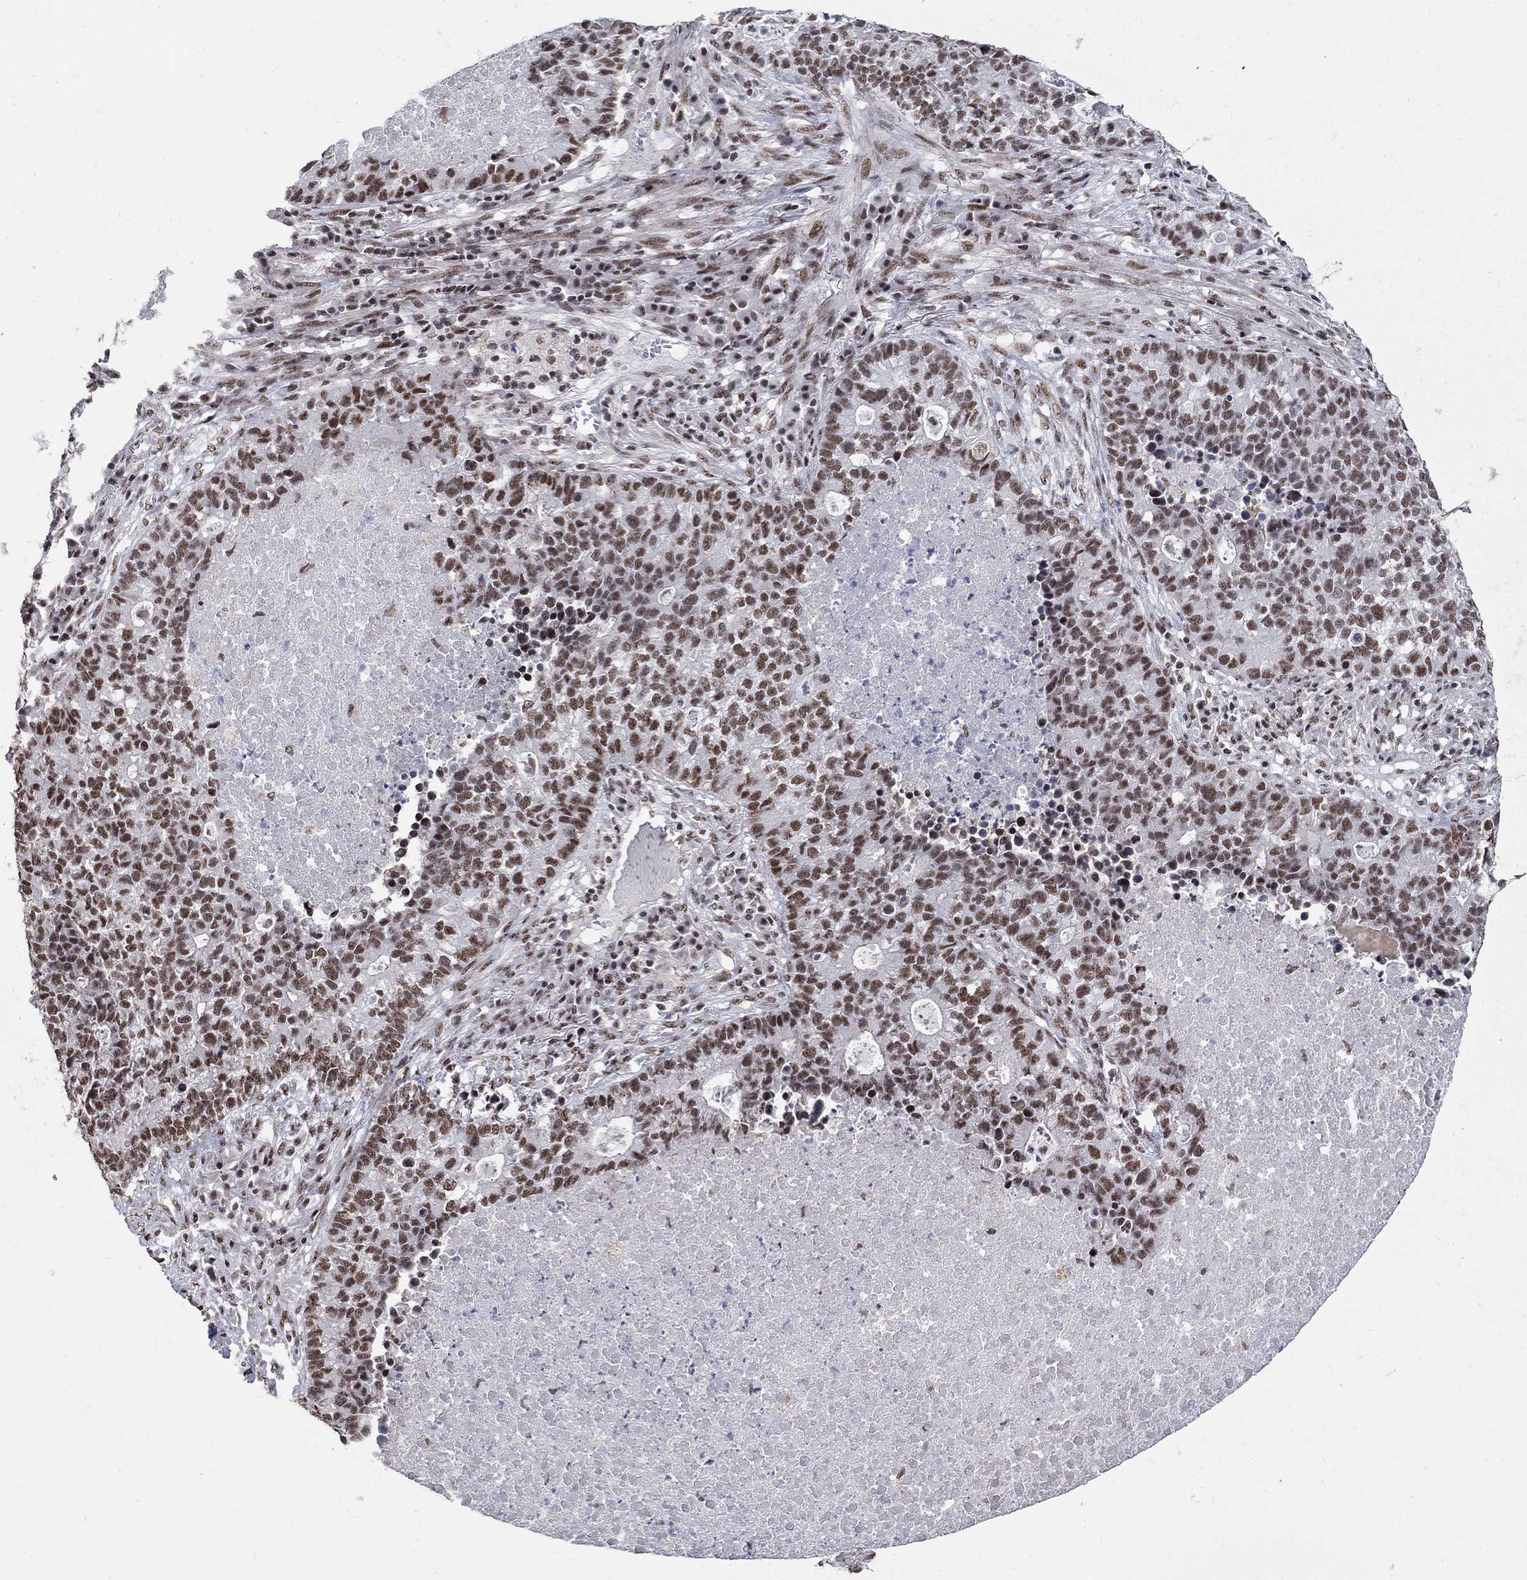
{"staining": {"intensity": "moderate", "quantity": ">75%", "location": "nuclear"}, "tissue": "lung cancer", "cell_type": "Tumor cells", "image_type": "cancer", "snomed": [{"axis": "morphology", "description": "Adenocarcinoma, NOS"}, {"axis": "topography", "description": "Lung"}], "caption": "Moderate nuclear protein staining is identified in approximately >75% of tumor cells in lung cancer (adenocarcinoma).", "gene": "PNISR", "patient": {"sex": "male", "age": 57}}